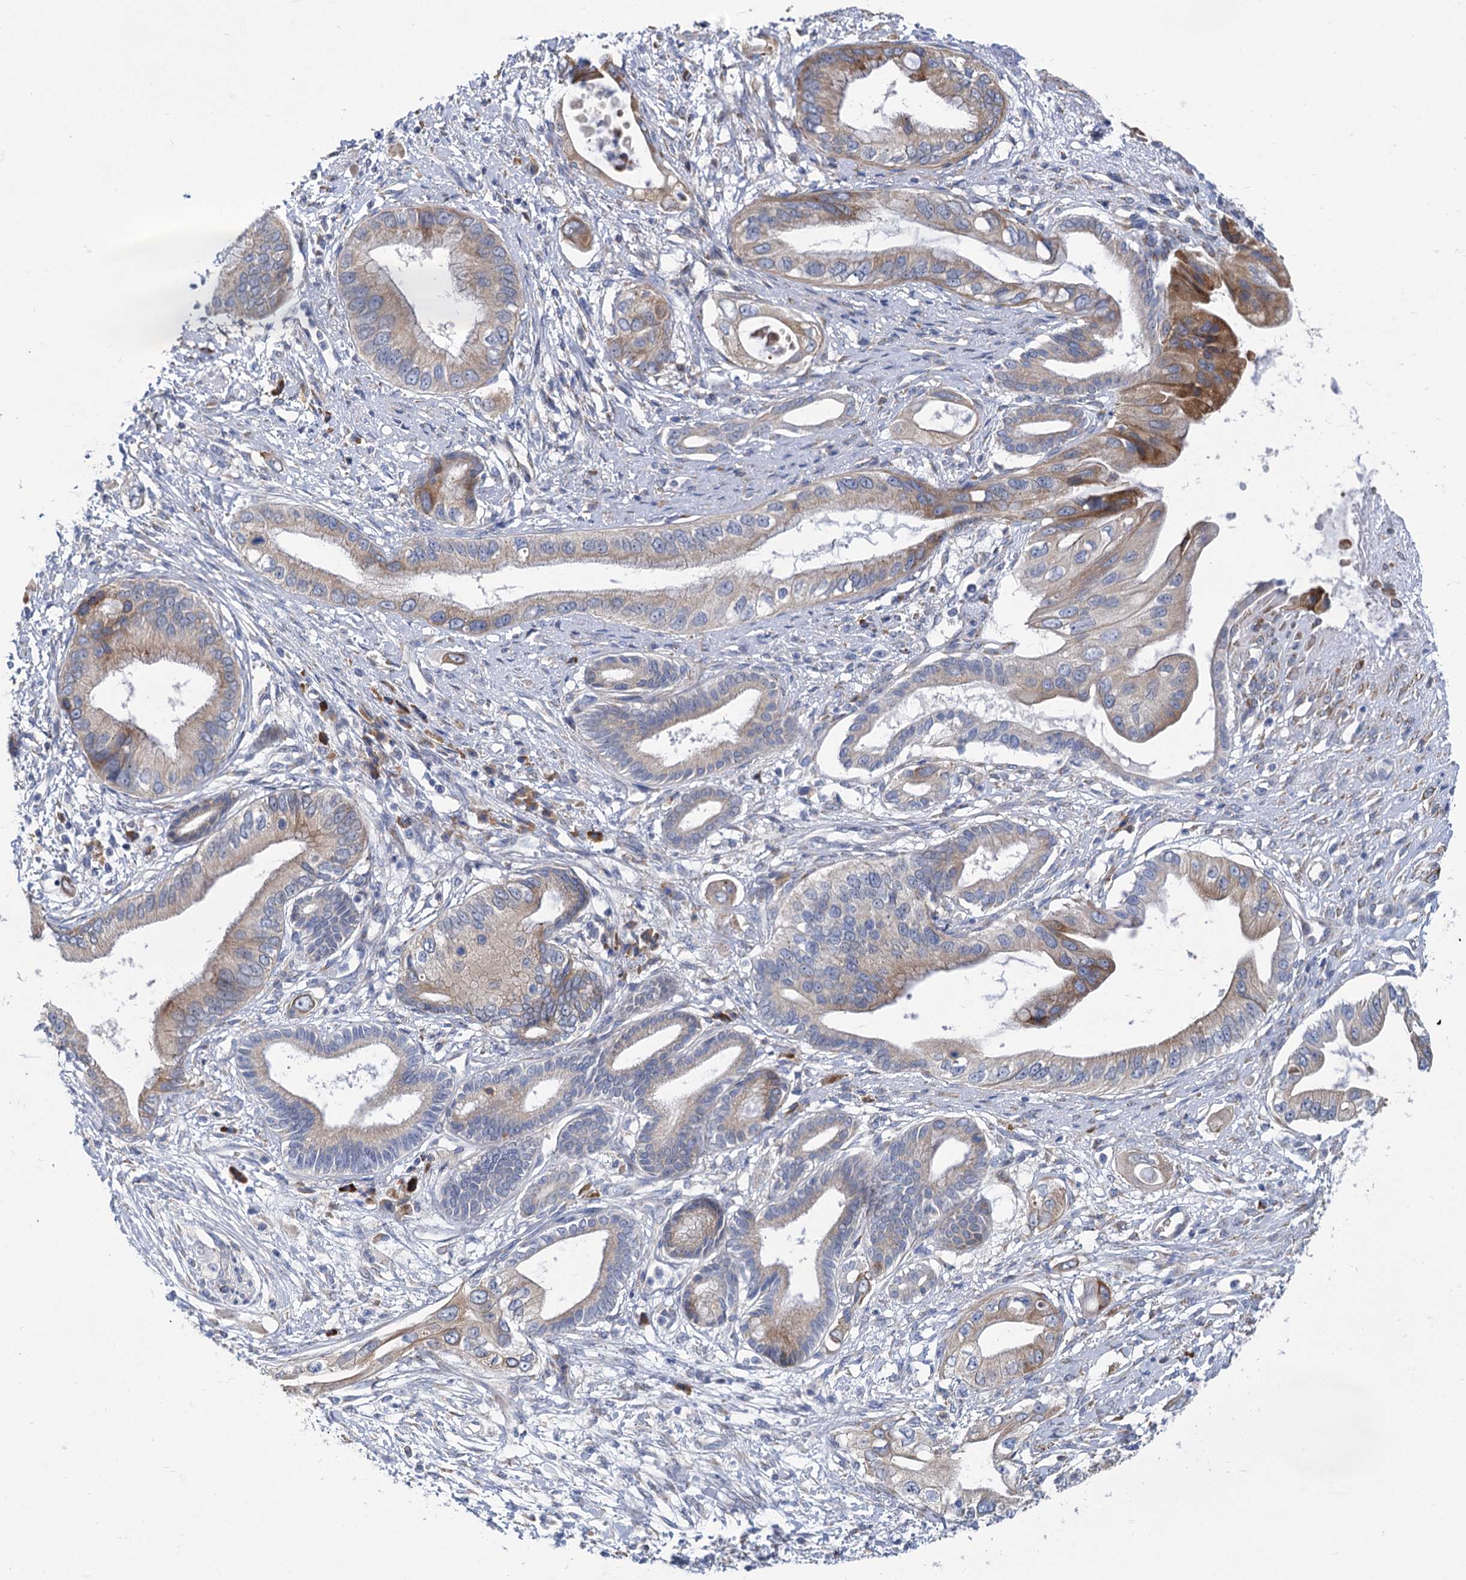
{"staining": {"intensity": "moderate", "quantity": "25%-75%", "location": "cytoplasmic/membranous"}, "tissue": "pancreatic cancer", "cell_type": "Tumor cells", "image_type": "cancer", "snomed": [{"axis": "morphology", "description": "Inflammation, NOS"}, {"axis": "morphology", "description": "Adenocarcinoma, NOS"}, {"axis": "topography", "description": "Pancreas"}], "caption": "Protein expression analysis of pancreatic cancer (adenocarcinoma) demonstrates moderate cytoplasmic/membranous staining in approximately 25%-75% of tumor cells.", "gene": "PRSS35", "patient": {"sex": "female", "age": 56}}